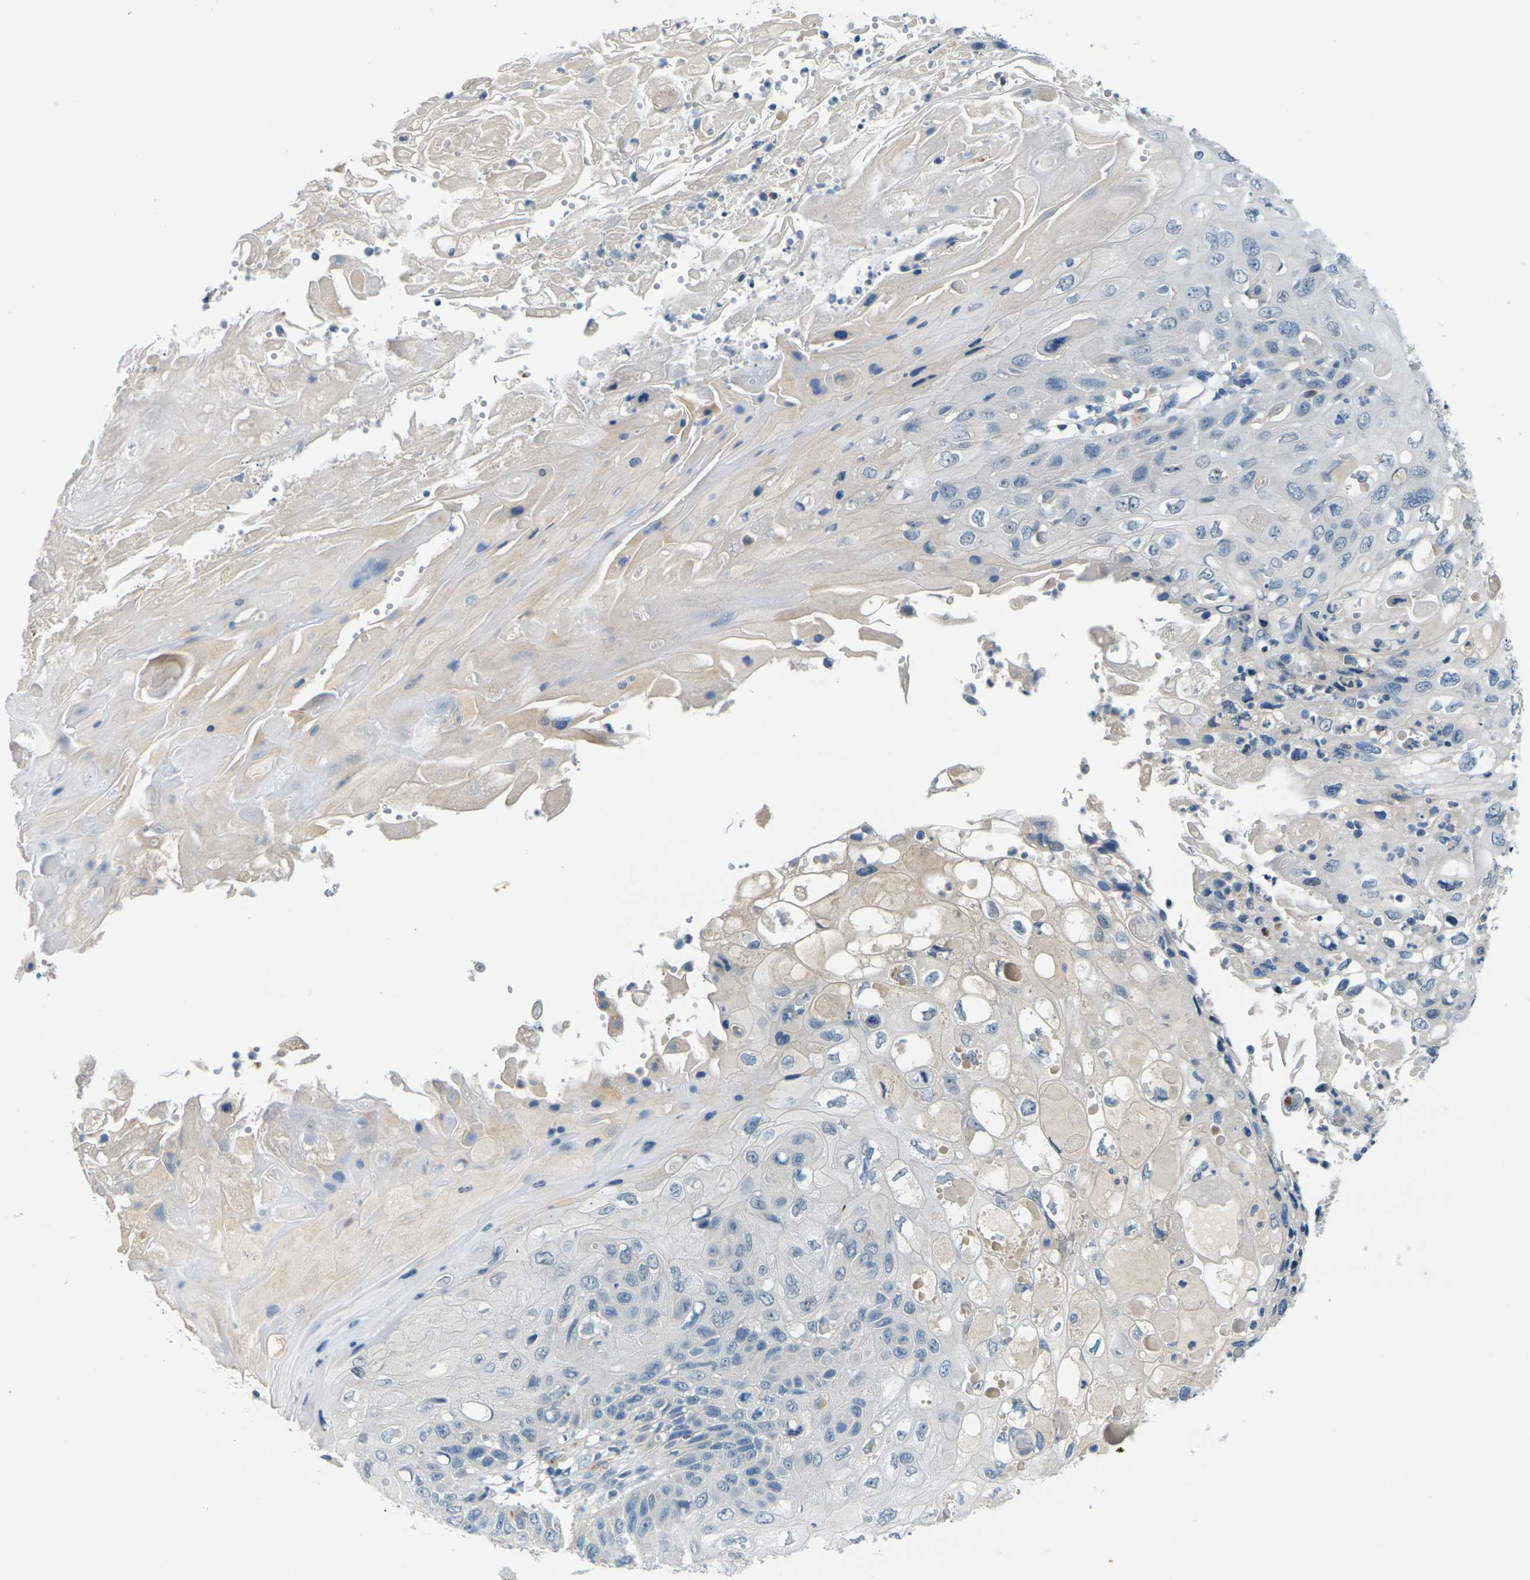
{"staining": {"intensity": "negative", "quantity": "none", "location": "none"}, "tissue": "cervical cancer", "cell_type": "Tumor cells", "image_type": "cancer", "snomed": [{"axis": "morphology", "description": "Squamous cell carcinoma, NOS"}, {"axis": "topography", "description": "Cervix"}], "caption": "Cervical squamous cell carcinoma stained for a protein using immunohistochemistry displays no staining tumor cells.", "gene": "CYP2C8", "patient": {"sex": "female", "age": 70}}